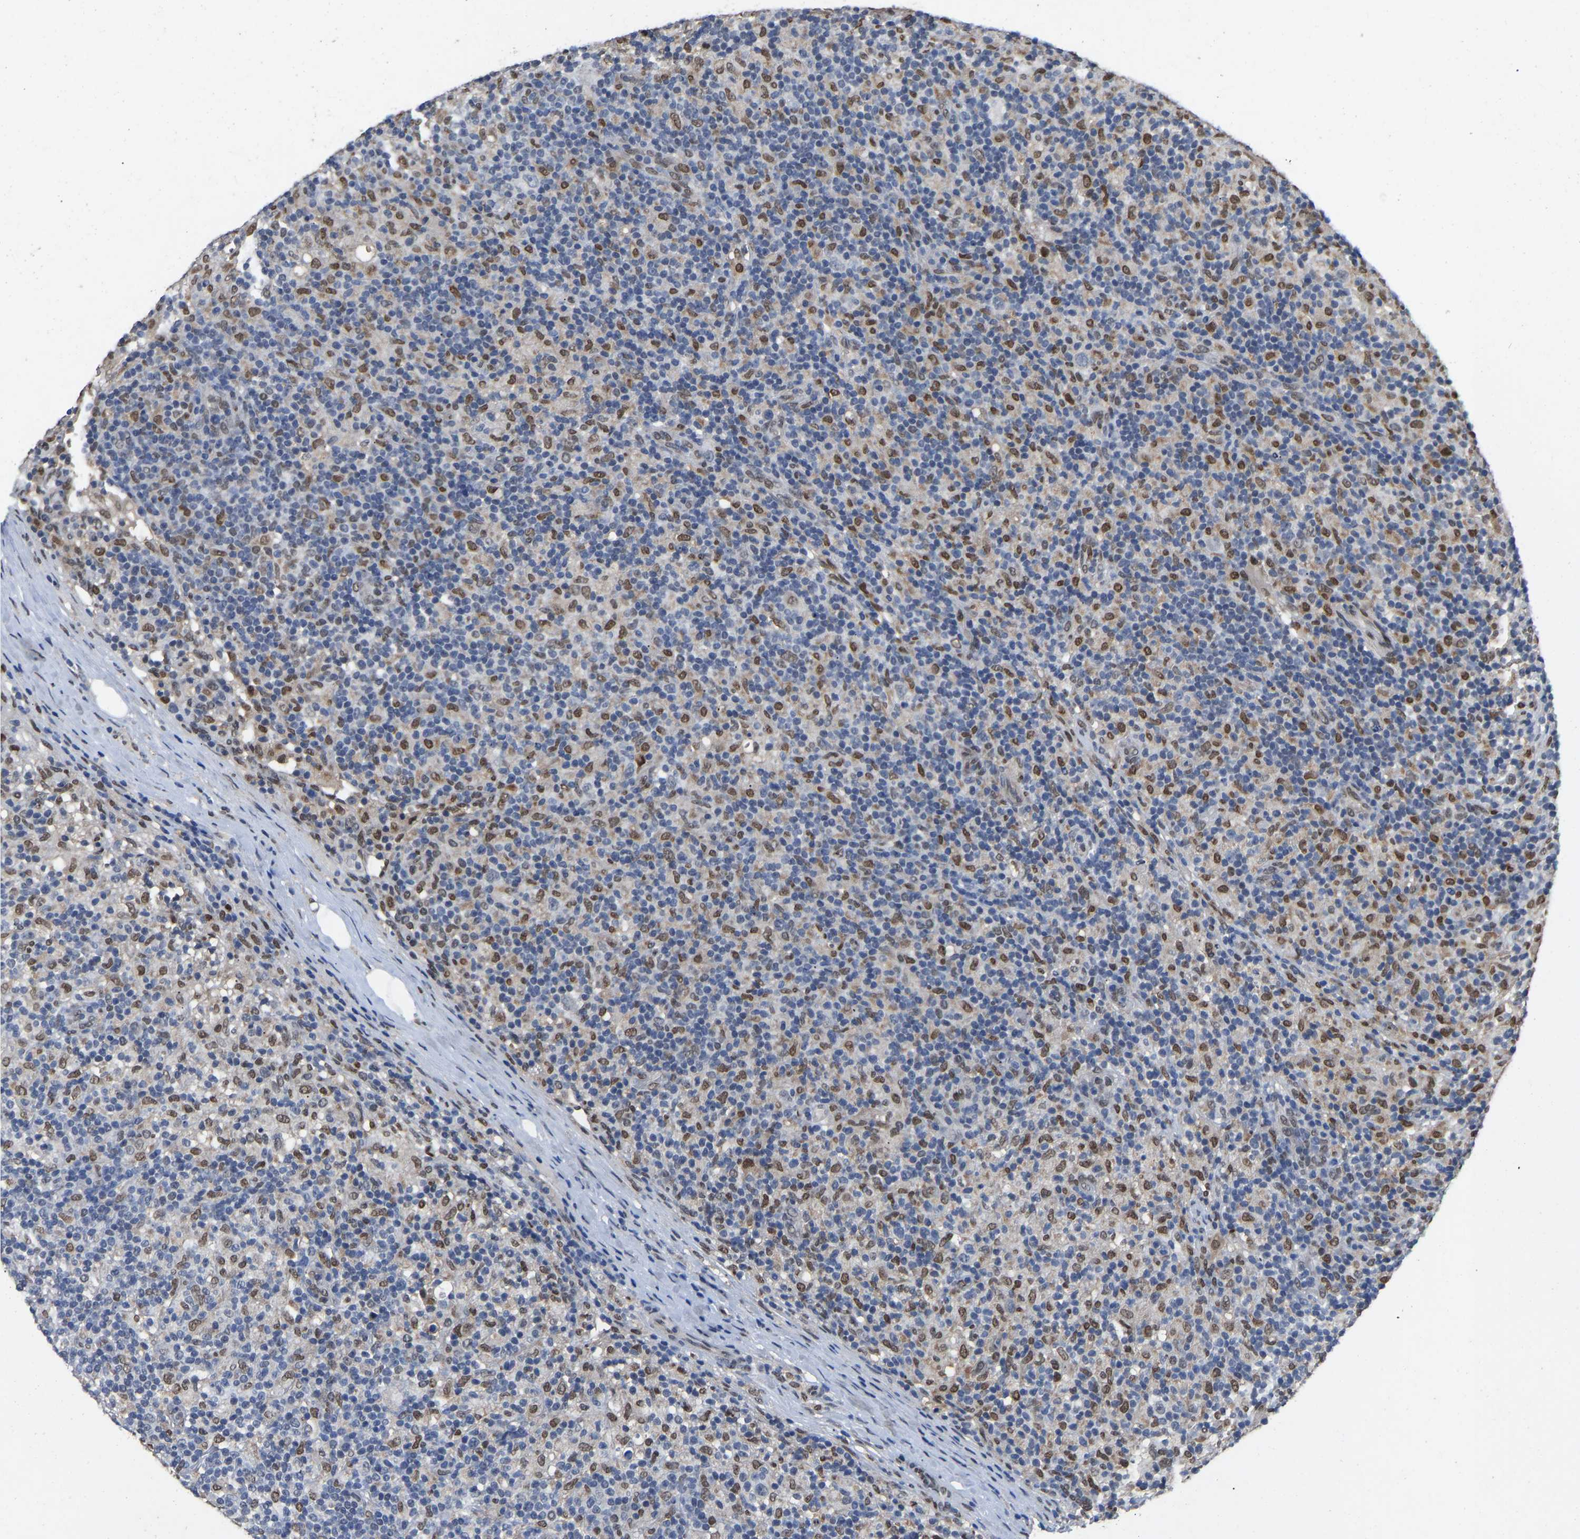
{"staining": {"intensity": "negative", "quantity": "none", "location": "none"}, "tissue": "lymphoma", "cell_type": "Tumor cells", "image_type": "cancer", "snomed": [{"axis": "morphology", "description": "Hodgkin's disease, NOS"}, {"axis": "topography", "description": "Lymph node"}], "caption": "Immunohistochemistry (IHC) image of human lymphoma stained for a protein (brown), which reveals no expression in tumor cells. The staining is performed using DAB (3,3'-diaminobenzidine) brown chromogen with nuclei counter-stained in using hematoxylin.", "gene": "QKI", "patient": {"sex": "male", "age": 70}}